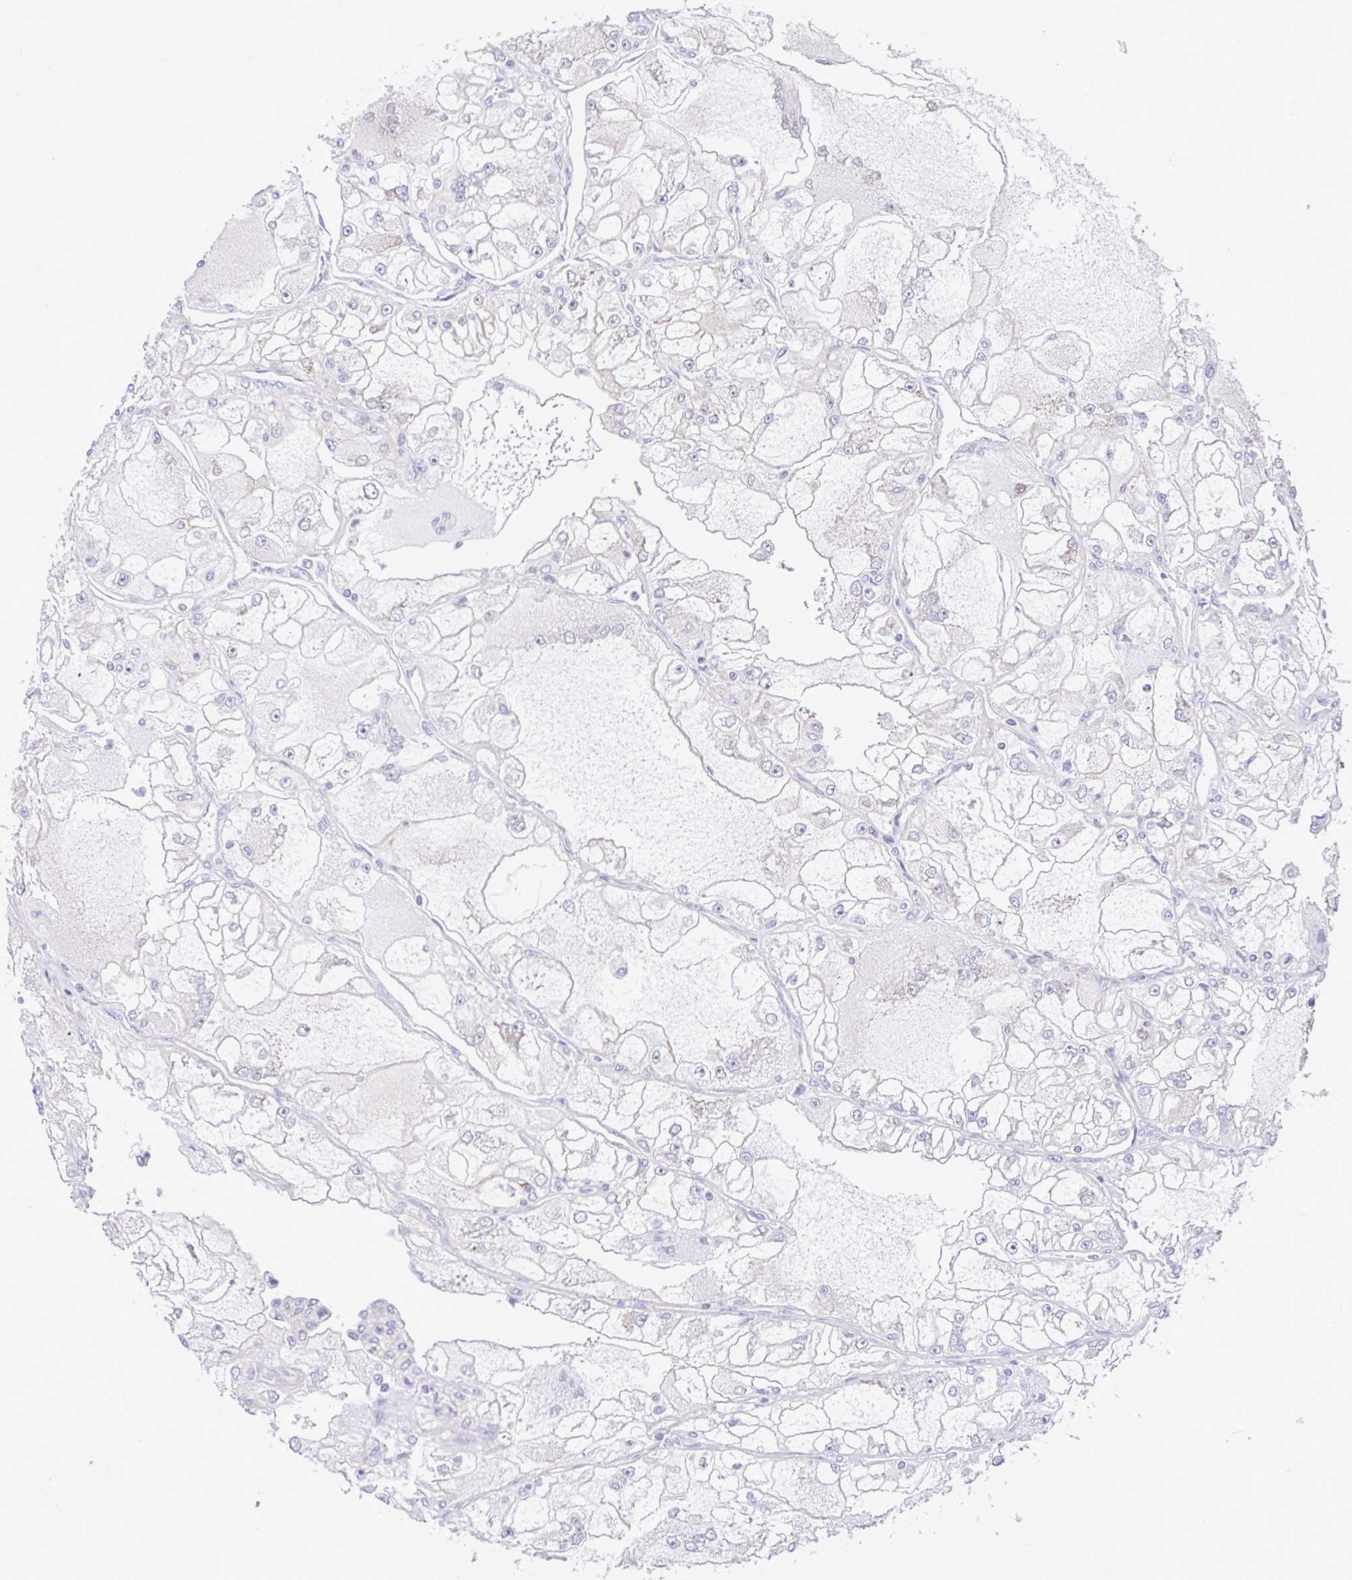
{"staining": {"intensity": "negative", "quantity": "none", "location": "none"}, "tissue": "renal cancer", "cell_type": "Tumor cells", "image_type": "cancer", "snomed": [{"axis": "morphology", "description": "Adenocarcinoma, NOS"}, {"axis": "topography", "description": "Kidney"}], "caption": "Immunohistochemical staining of renal adenocarcinoma shows no significant positivity in tumor cells.", "gene": "GFPT2", "patient": {"sex": "female", "age": 72}}